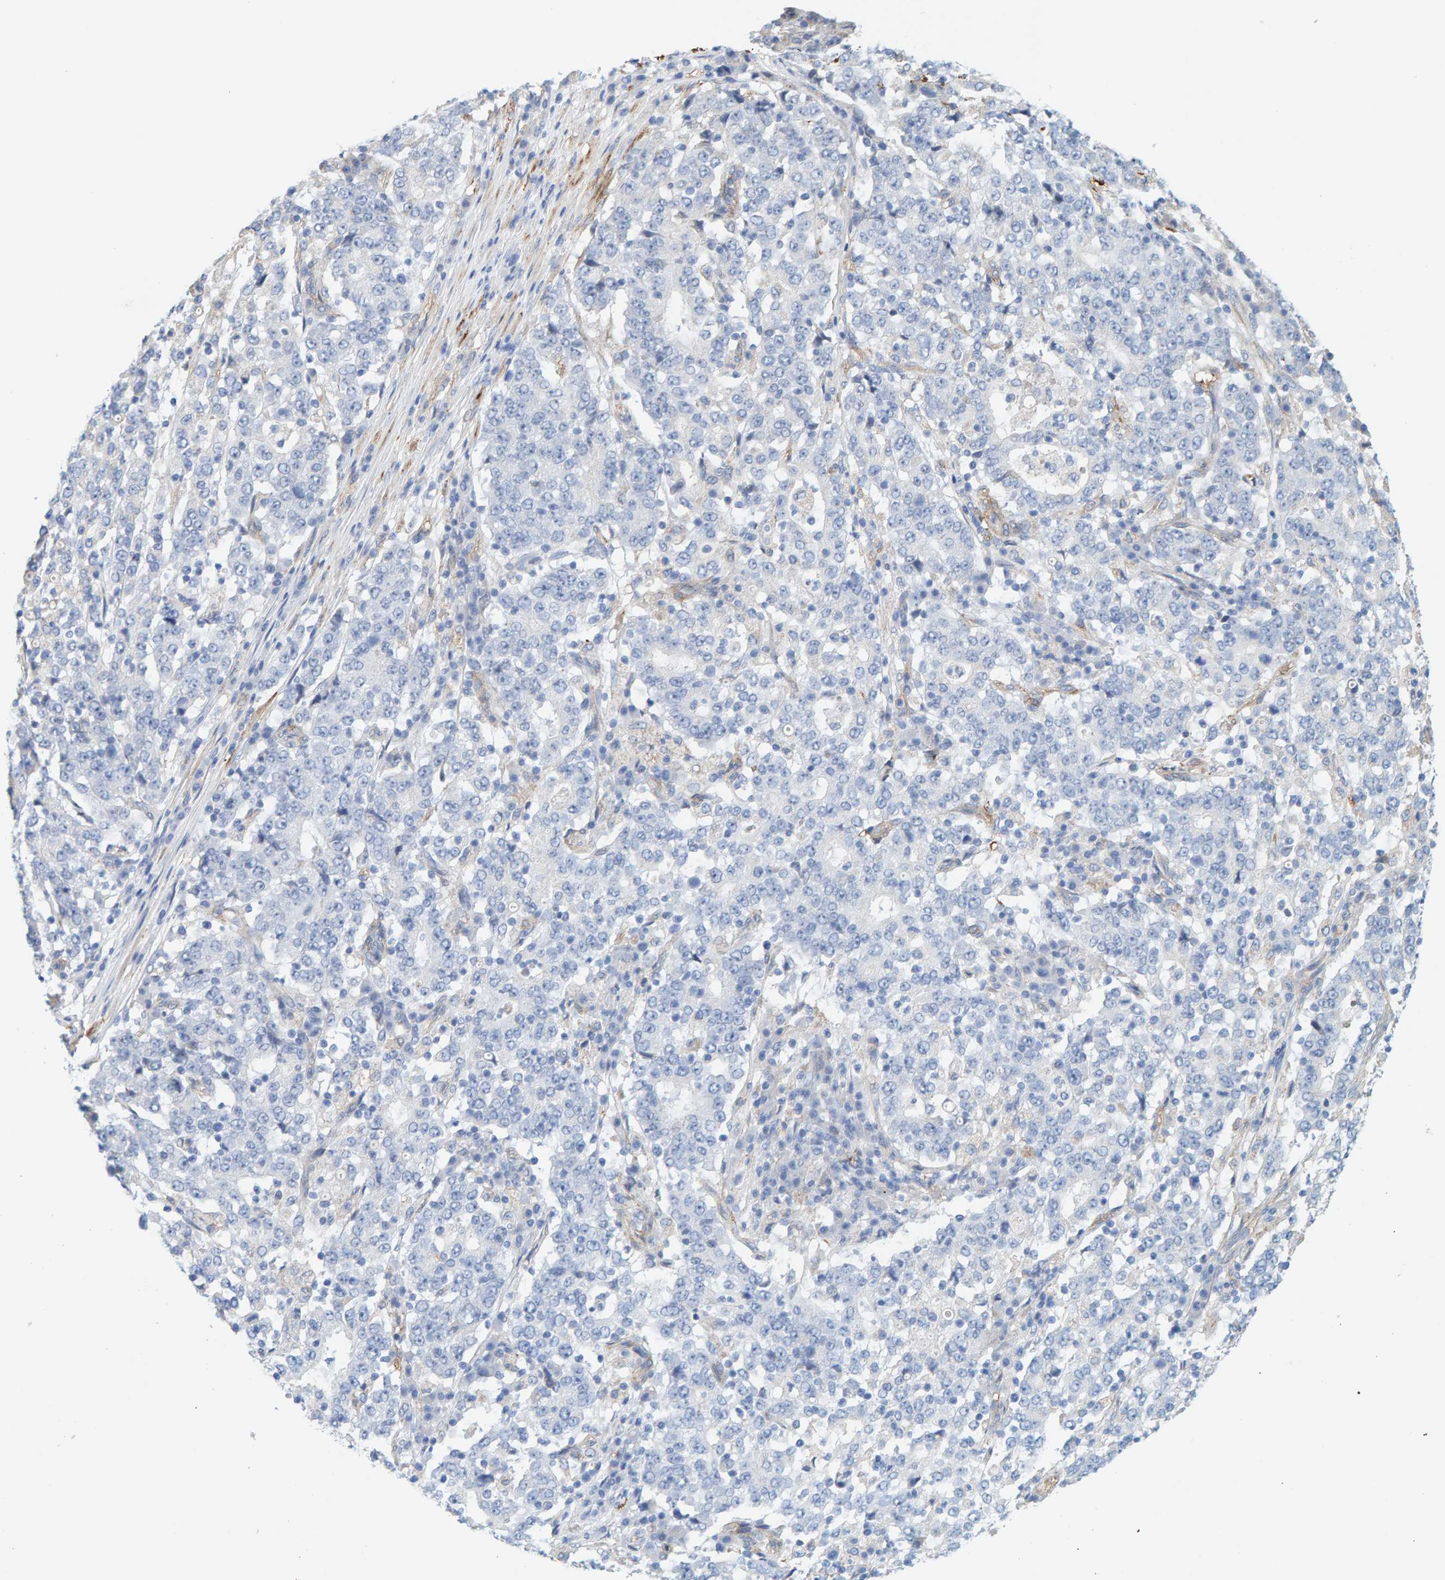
{"staining": {"intensity": "negative", "quantity": "none", "location": "none"}, "tissue": "stomach cancer", "cell_type": "Tumor cells", "image_type": "cancer", "snomed": [{"axis": "morphology", "description": "Adenocarcinoma, NOS"}, {"axis": "topography", "description": "Stomach"}], "caption": "Tumor cells show no significant protein positivity in stomach adenocarcinoma.", "gene": "MAP1B", "patient": {"sex": "male", "age": 59}}